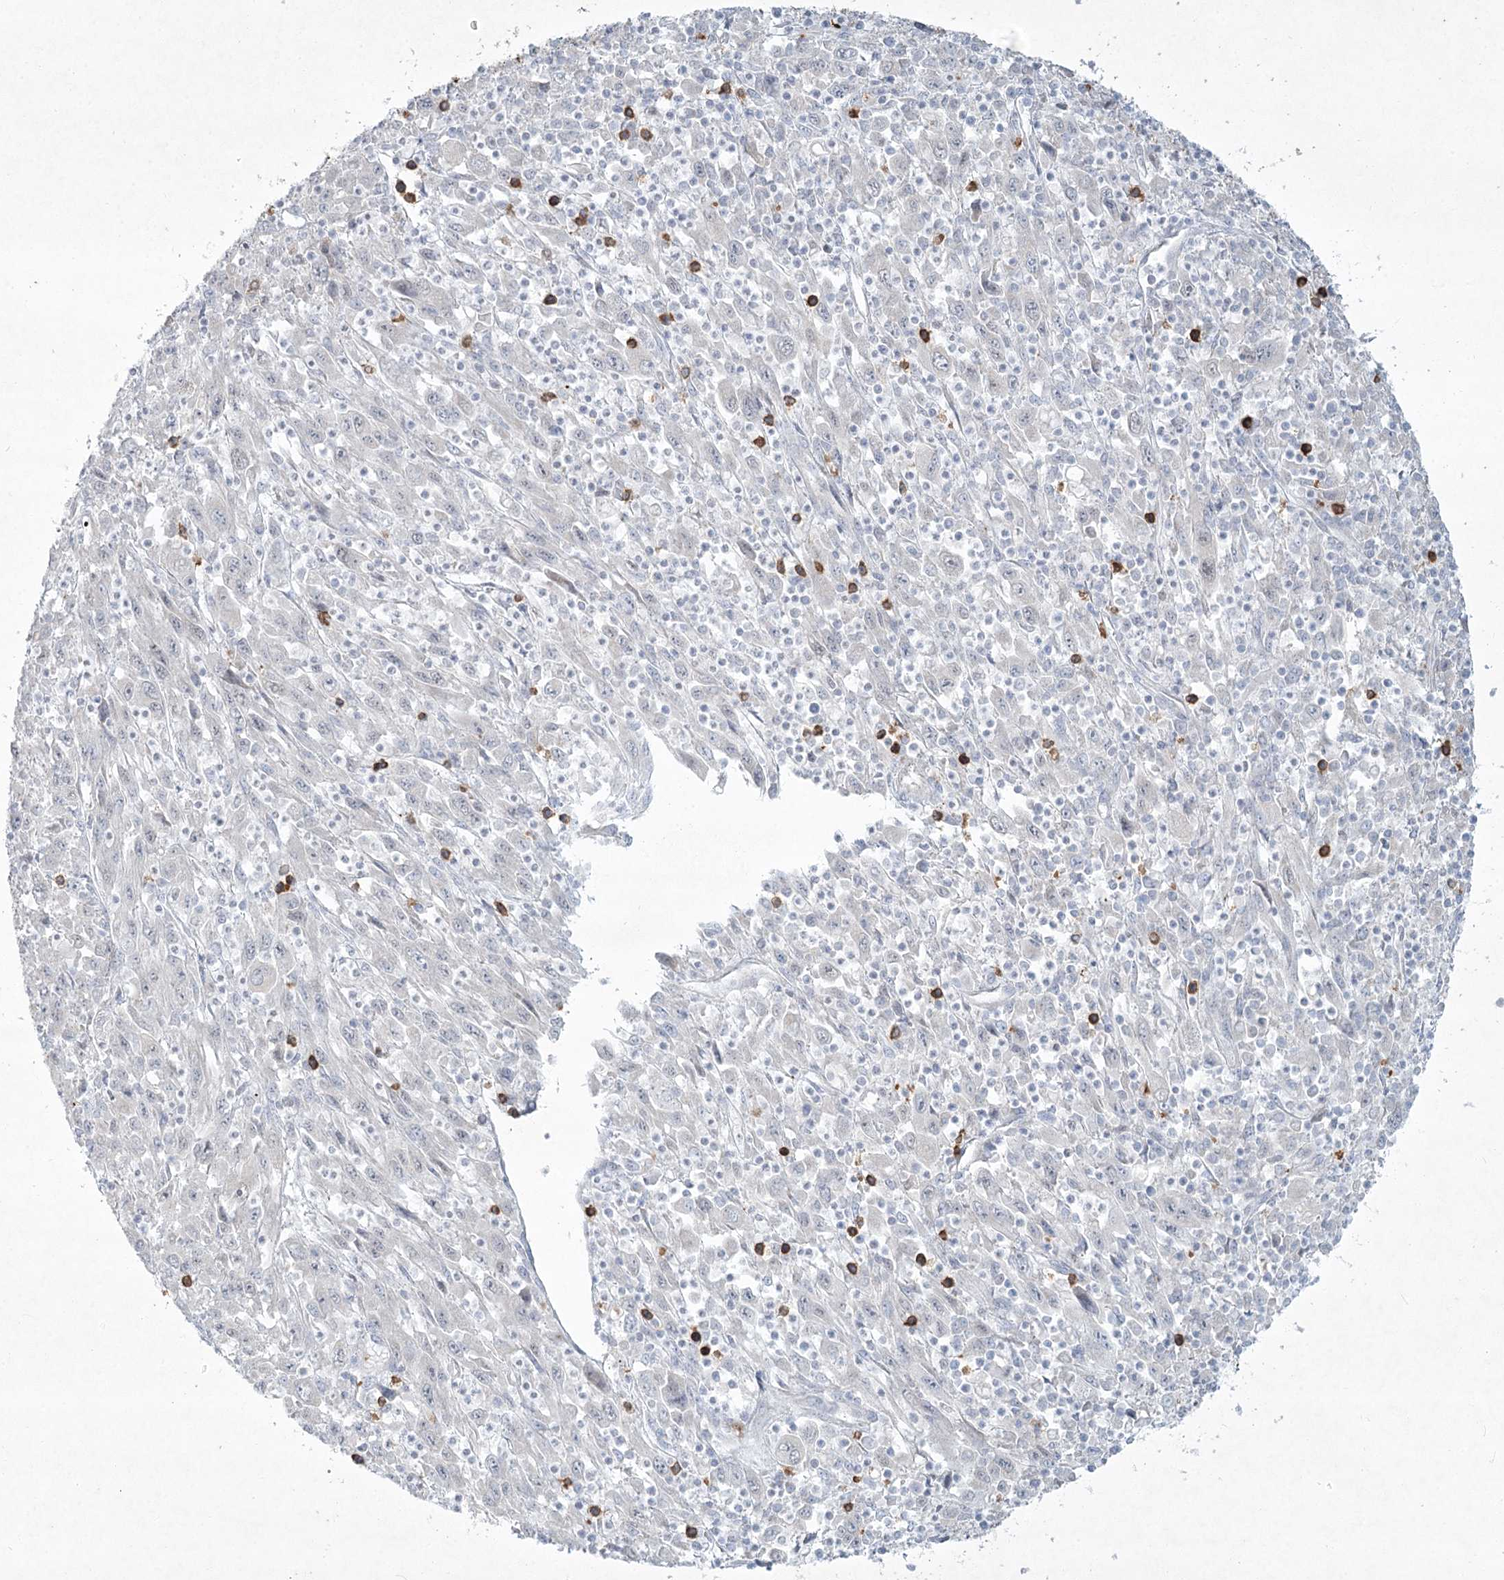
{"staining": {"intensity": "negative", "quantity": "none", "location": "none"}, "tissue": "melanoma", "cell_type": "Tumor cells", "image_type": "cancer", "snomed": [{"axis": "morphology", "description": "Malignant melanoma, Metastatic site"}, {"axis": "topography", "description": "Skin"}], "caption": "This is an immunohistochemistry (IHC) histopathology image of human malignant melanoma (metastatic site). There is no positivity in tumor cells.", "gene": "ABITRAM", "patient": {"sex": "female", "age": 56}}